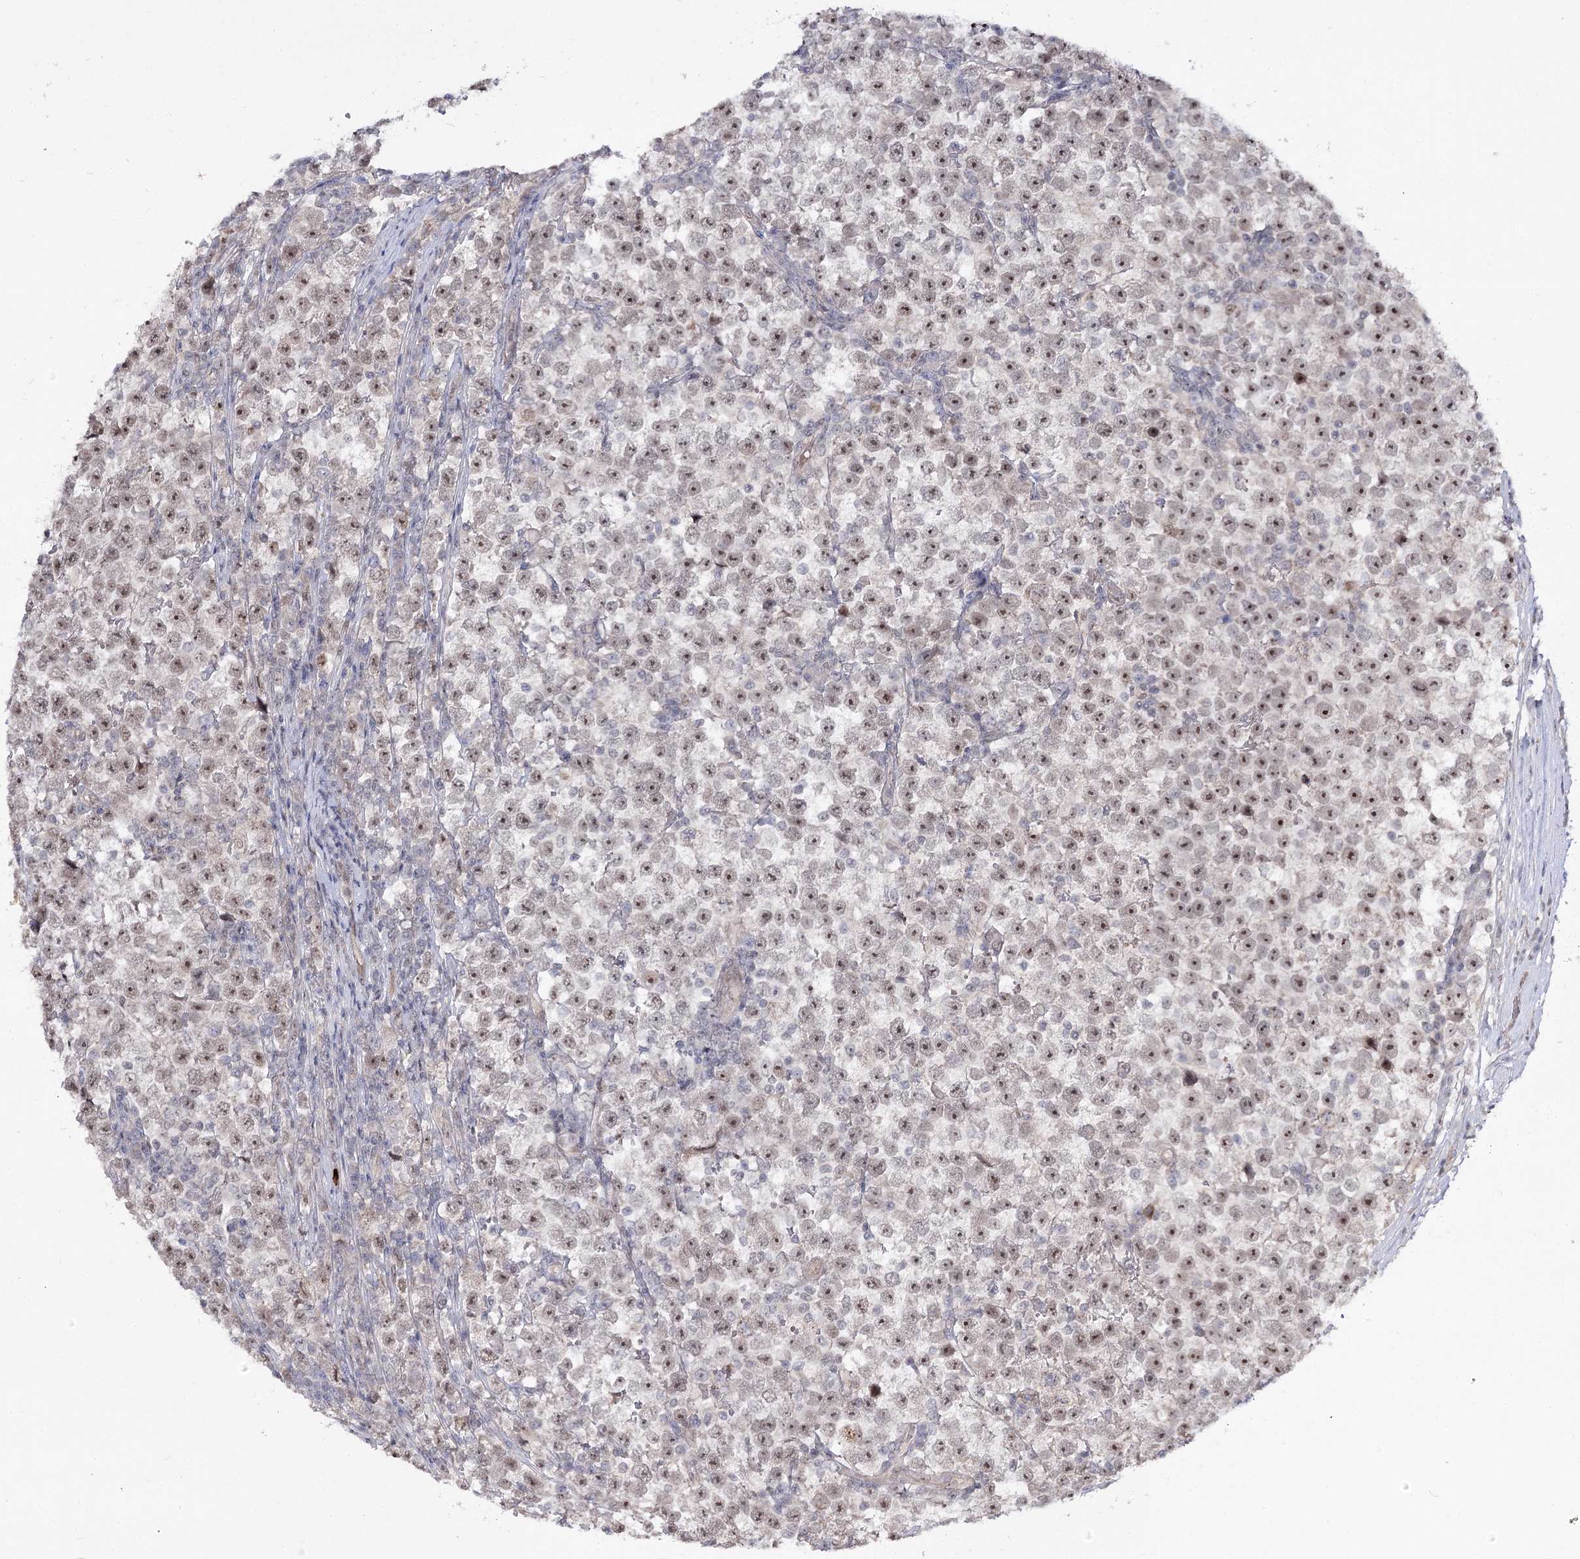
{"staining": {"intensity": "weak", "quantity": ">75%", "location": "nuclear"}, "tissue": "testis cancer", "cell_type": "Tumor cells", "image_type": "cancer", "snomed": [{"axis": "morphology", "description": "Normal tissue, NOS"}, {"axis": "morphology", "description": "Seminoma, NOS"}, {"axis": "topography", "description": "Testis"}], "caption": "This is an image of immunohistochemistry staining of testis cancer (seminoma), which shows weak expression in the nuclear of tumor cells.", "gene": "RRP9", "patient": {"sex": "male", "age": 43}}